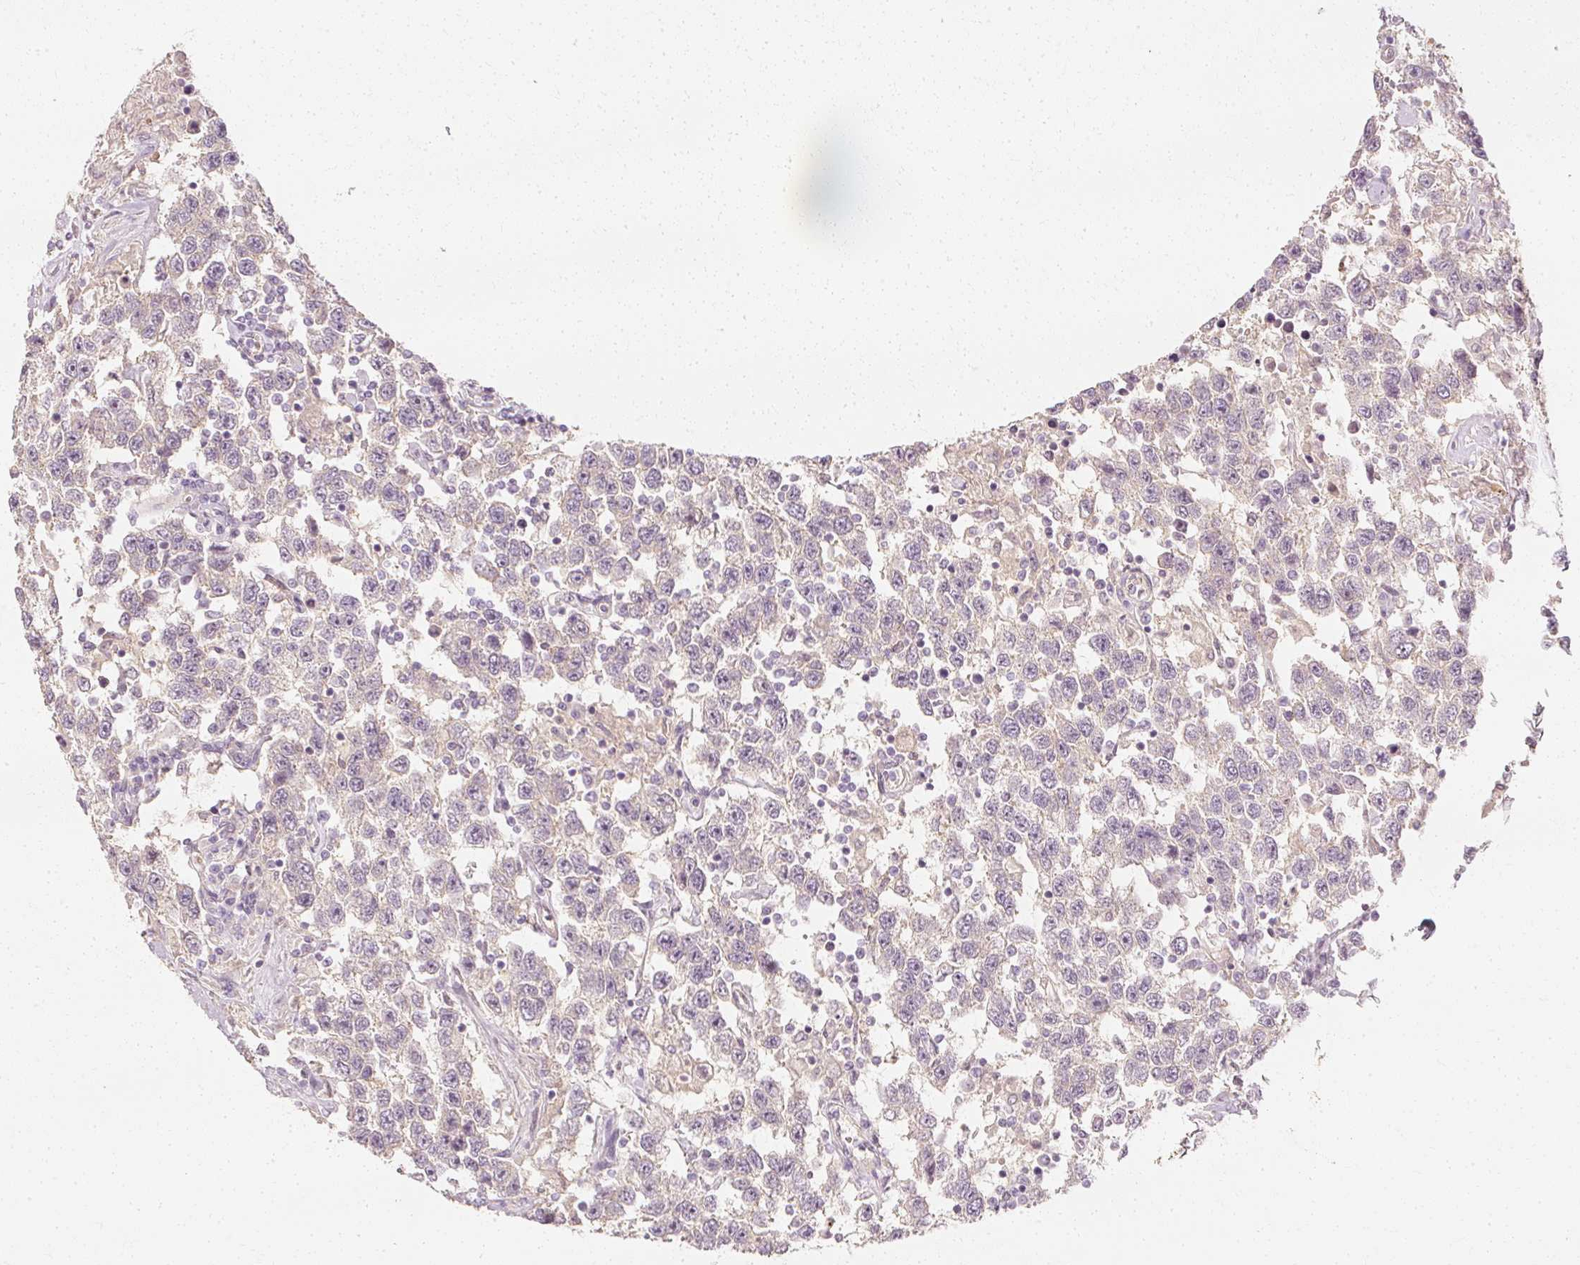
{"staining": {"intensity": "negative", "quantity": "none", "location": "none"}, "tissue": "testis cancer", "cell_type": "Tumor cells", "image_type": "cancer", "snomed": [{"axis": "morphology", "description": "Seminoma, NOS"}, {"axis": "topography", "description": "Testis"}], "caption": "IHC histopathology image of neoplastic tissue: testis cancer stained with DAB demonstrates no significant protein staining in tumor cells.", "gene": "GNAQ", "patient": {"sex": "male", "age": 41}}